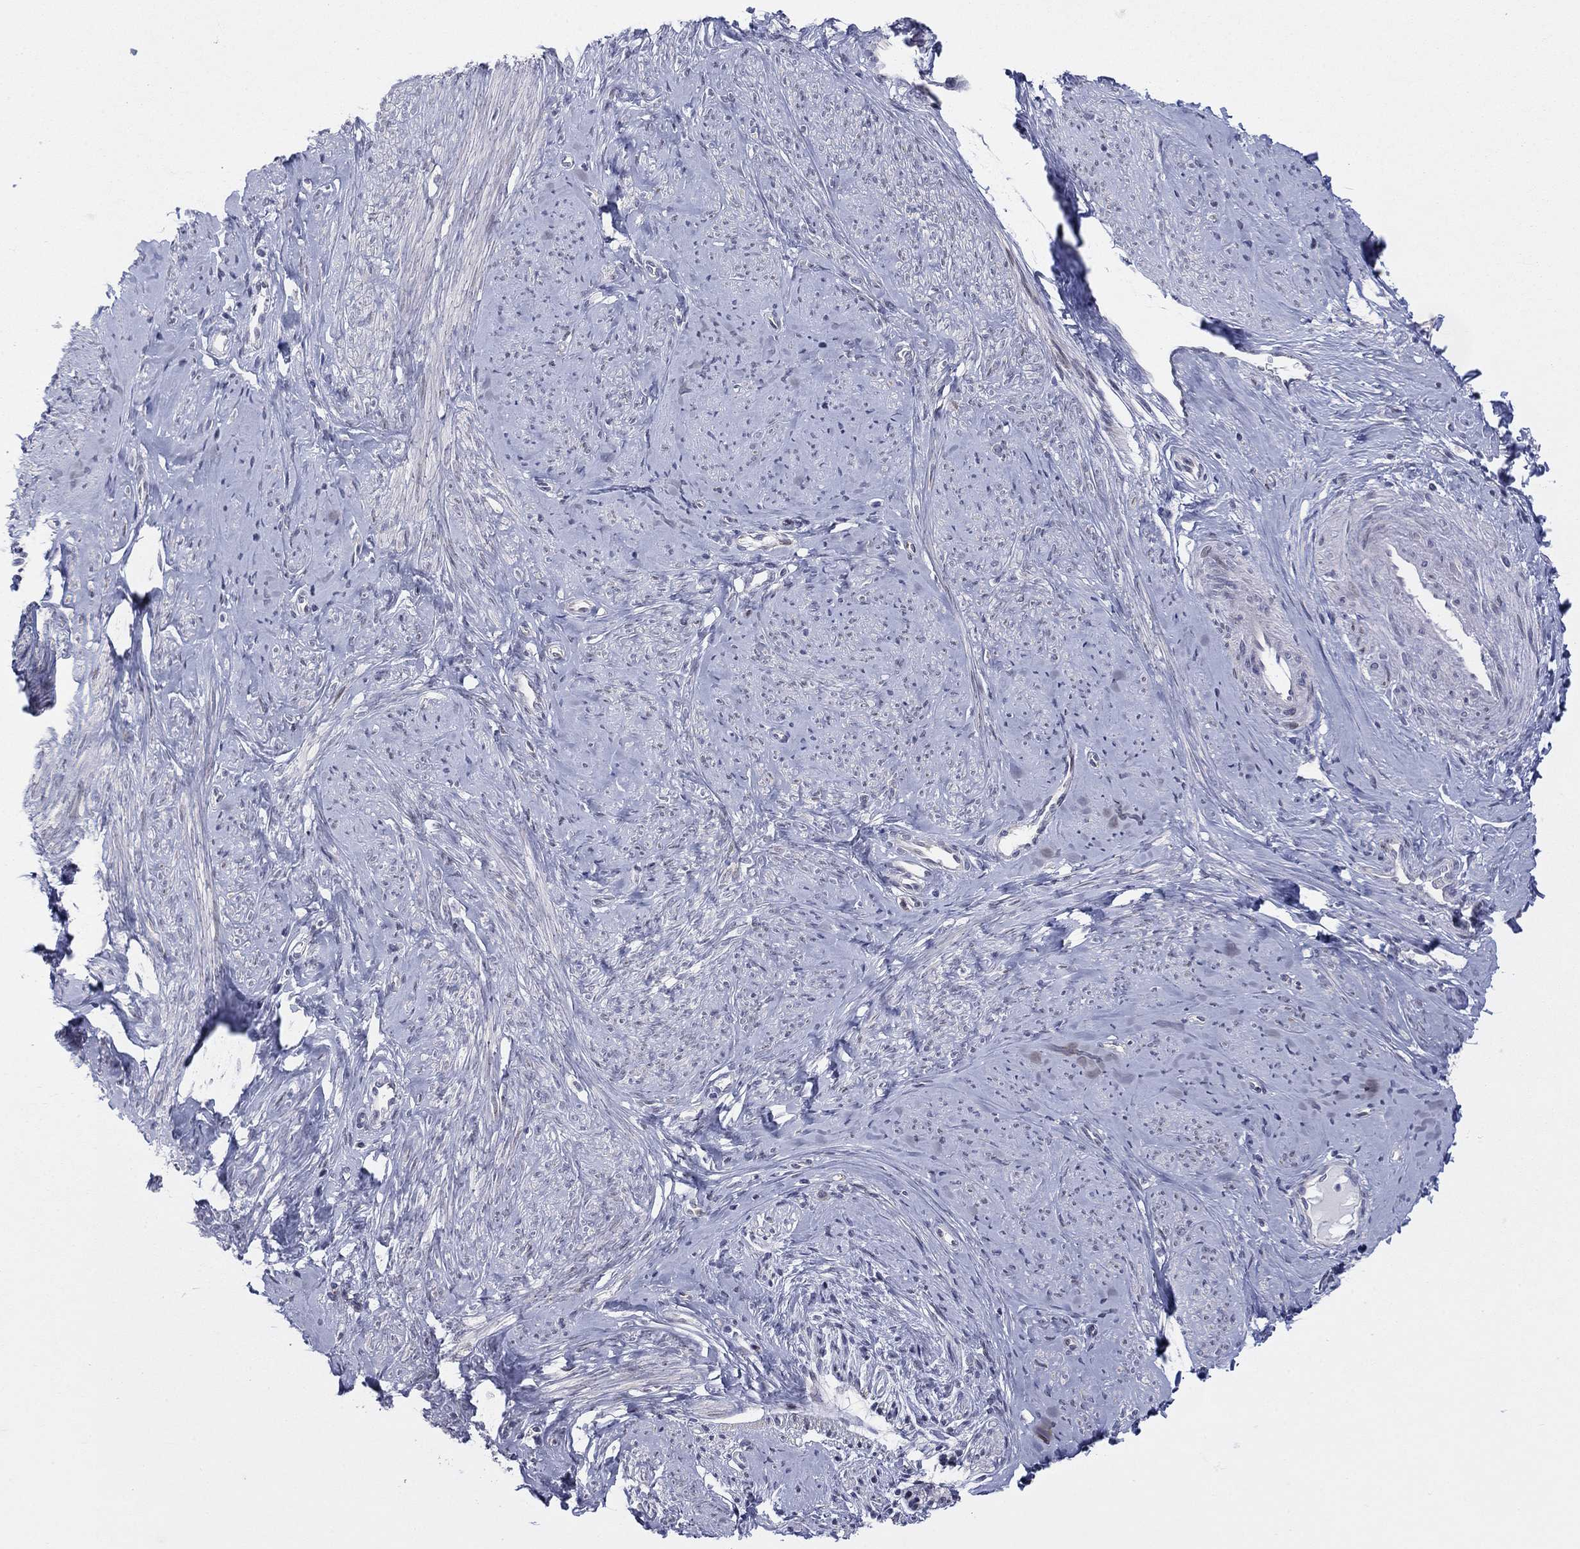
{"staining": {"intensity": "negative", "quantity": "none", "location": "none"}, "tissue": "smooth muscle", "cell_type": "Smooth muscle cells", "image_type": "normal", "snomed": [{"axis": "morphology", "description": "Normal tissue, NOS"}, {"axis": "topography", "description": "Smooth muscle"}], "caption": "Photomicrograph shows no protein positivity in smooth muscle cells of unremarkable smooth muscle. (DAB immunohistochemistry visualized using brightfield microscopy, high magnification).", "gene": "TTC21B", "patient": {"sex": "female", "age": 48}}